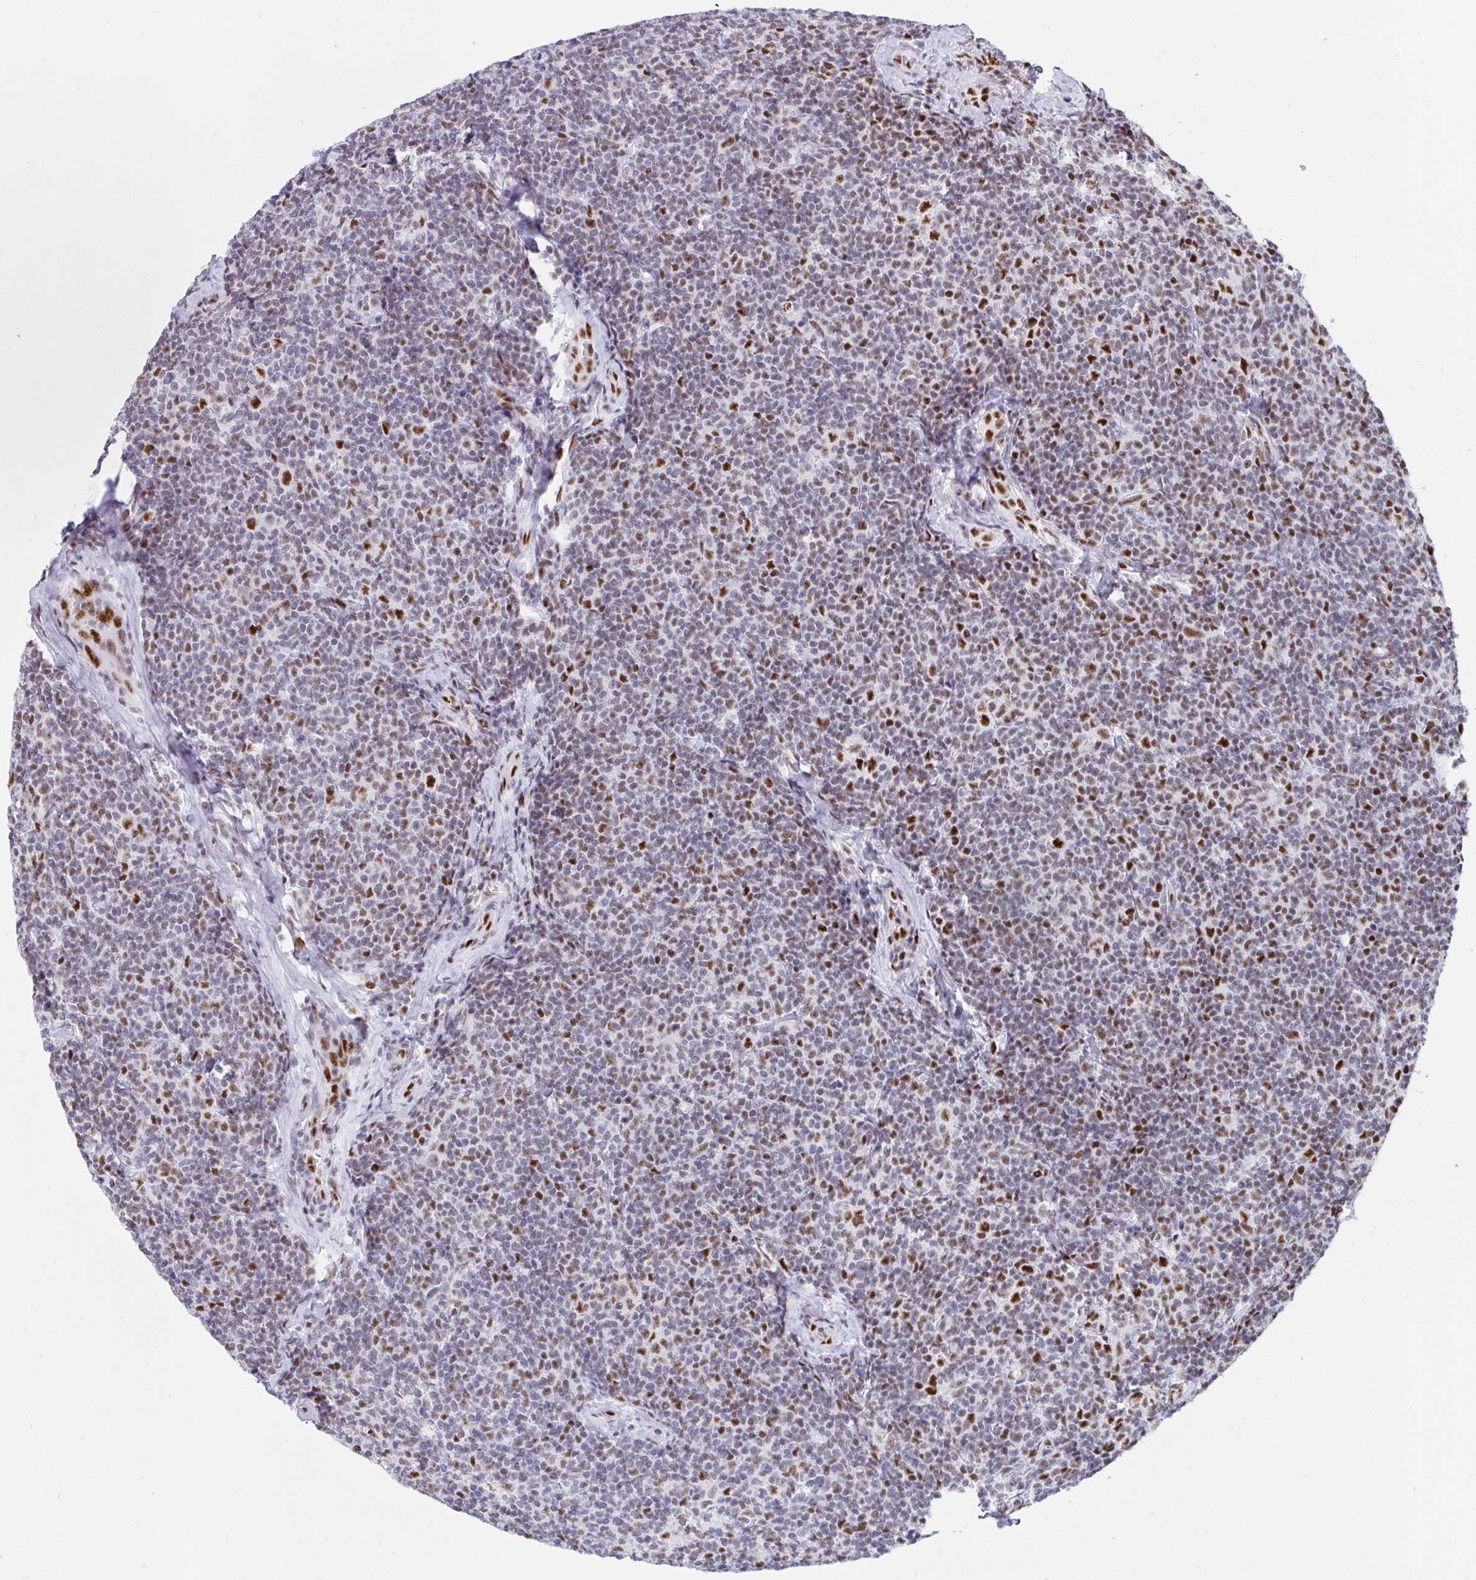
{"staining": {"intensity": "strong", "quantity": "<25%", "location": "nuclear"}, "tissue": "lymphoma", "cell_type": "Tumor cells", "image_type": "cancer", "snomed": [{"axis": "morphology", "description": "Malignant lymphoma, non-Hodgkin's type, Low grade"}, {"axis": "topography", "description": "Lymph node"}], "caption": "About <25% of tumor cells in human lymphoma show strong nuclear protein positivity as visualized by brown immunohistochemical staining.", "gene": "IKZF2", "patient": {"sex": "female", "age": 56}}